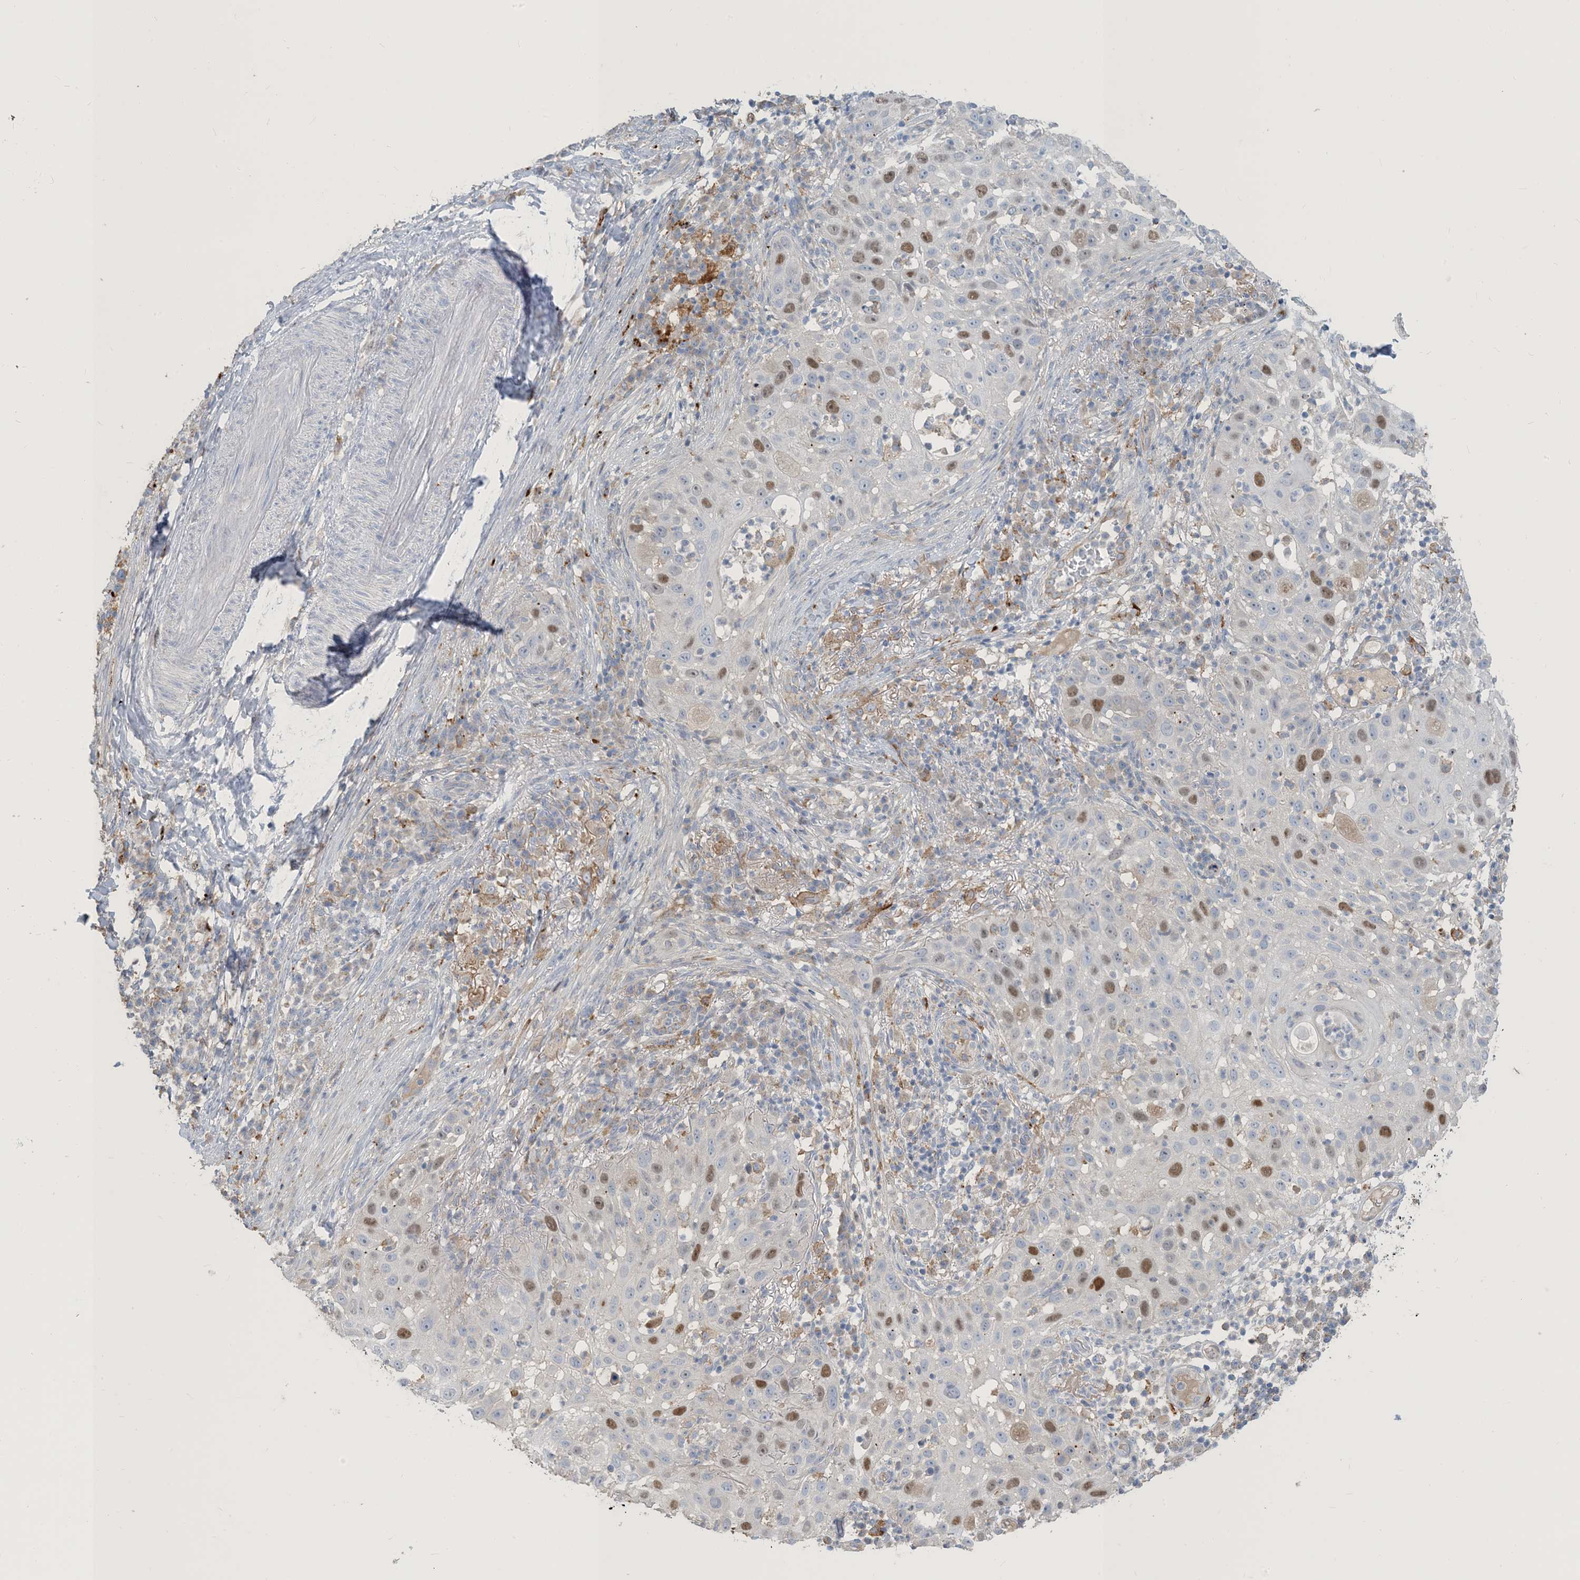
{"staining": {"intensity": "moderate", "quantity": "<25%", "location": "nuclear"}, "tissue": "skin cancer", "cell_type": "Tumor cells", "image_type": "cancer", "snomed": [{"axis": "morphology", "description": "Squamous cell carcinoma, NOS"}, {"axis": "topography", "description": "Skin"}], "caption": "Moderate nuclear positivity is seen in approximately <25% of tumor cells in squamous cell carcinoma (skin).", "gene": "PEAR1", "patient": {"sex": "female", "age": 44}}